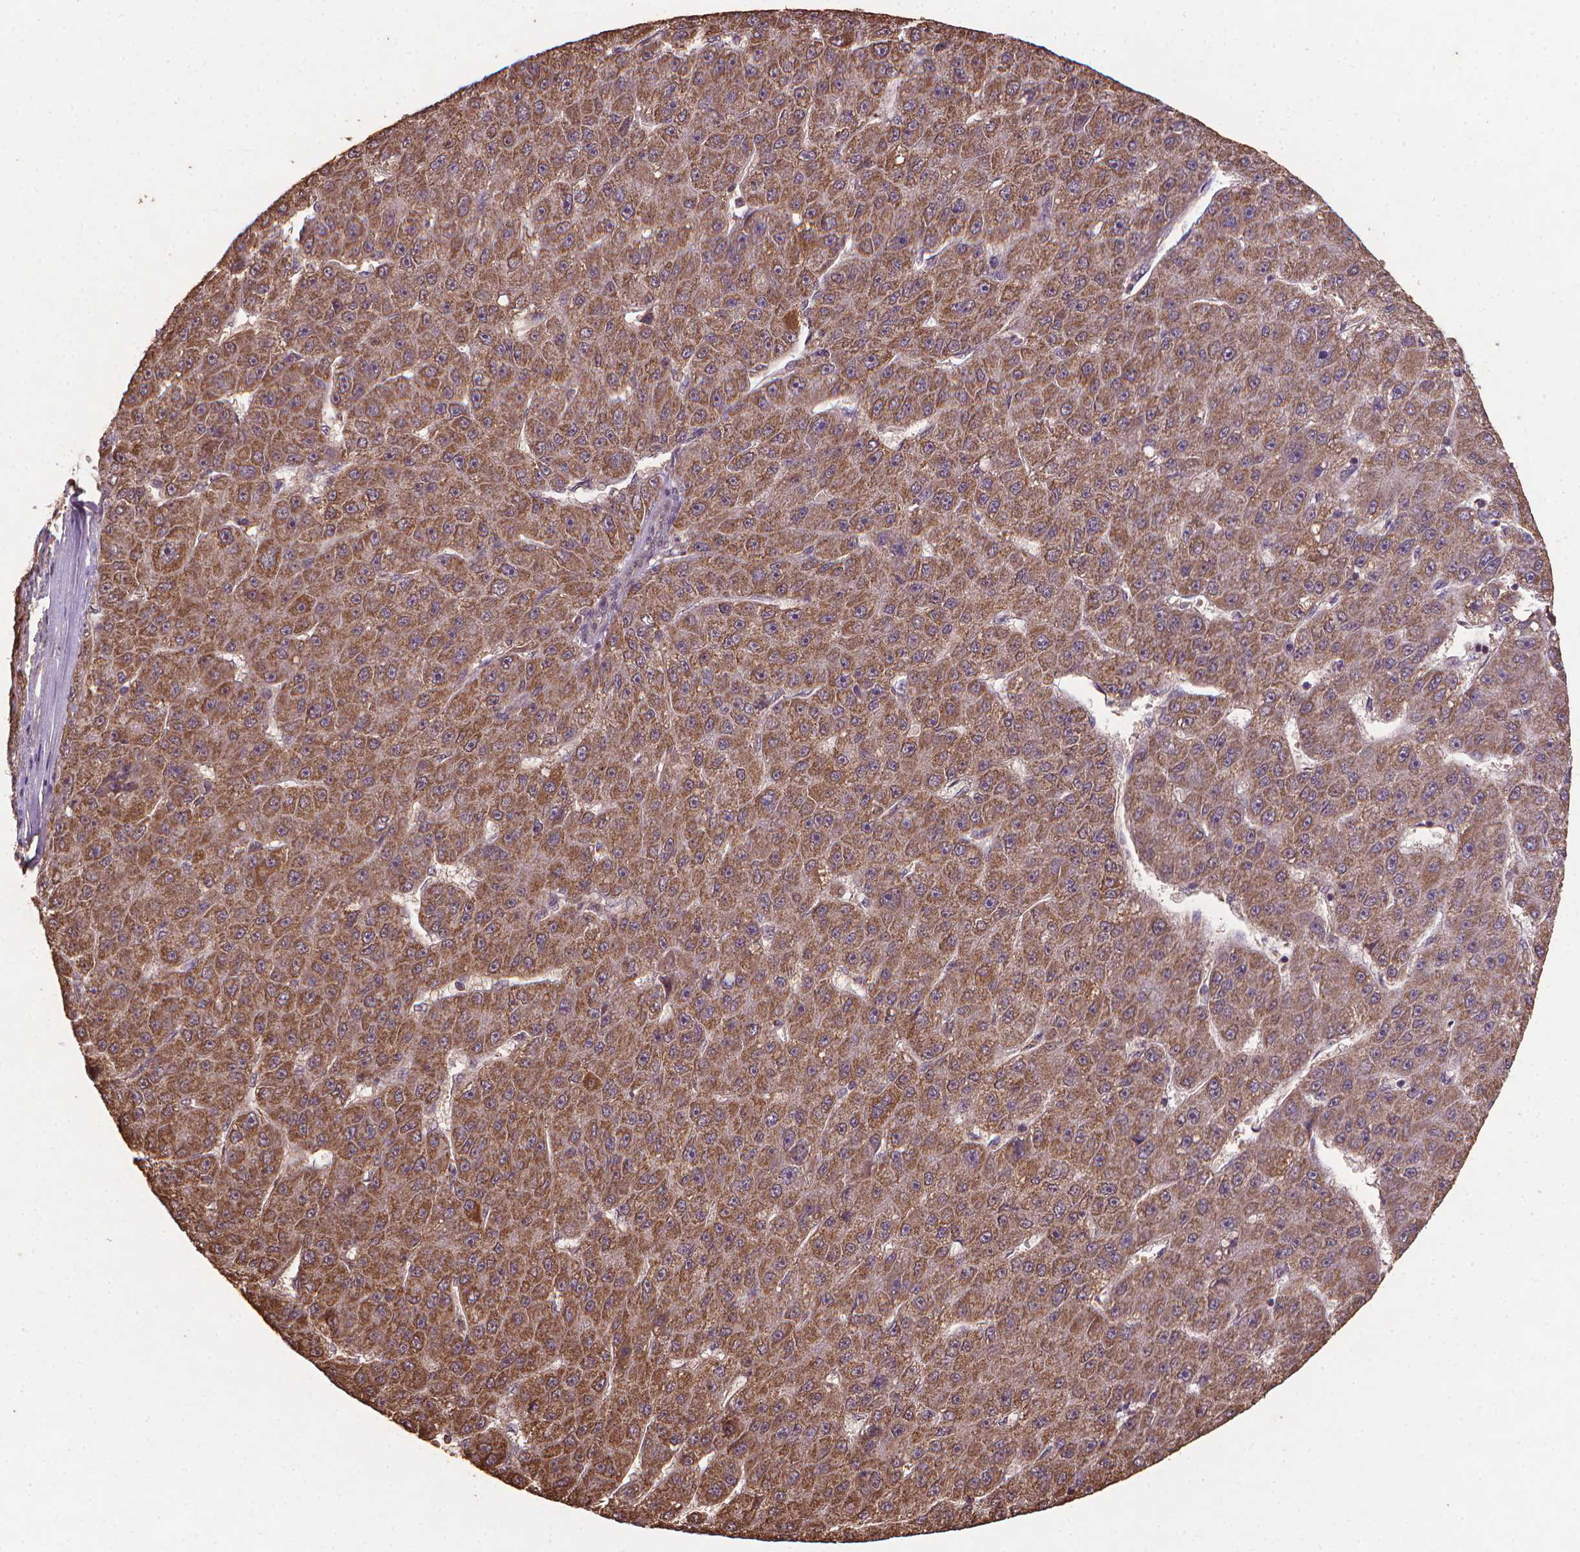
{"staining": {"intensity": "moderate", "quantity": ">75%", "location": "cytoplasmic/membranous"}, "tissue": "liver cancer", "cell_type": "Tumor cells", "image_type": "cancer", "snomed": [{"axis": "morphology", "description": "Carcinoma, Hepatocellular, NOS"}, {"axis": "topography", "description": "Liver"}], "caption": "Immunohistochemistry (IHC) photomicrograph of hepatocellular carcinoma (liver) stained for a protein (brown), which reveals medium levels of moderate cytoplasmic/membranous staining in about >75% of tumor cells.", "gene": "DCAF1", "patient": {"sex": "male", "age": 67}}